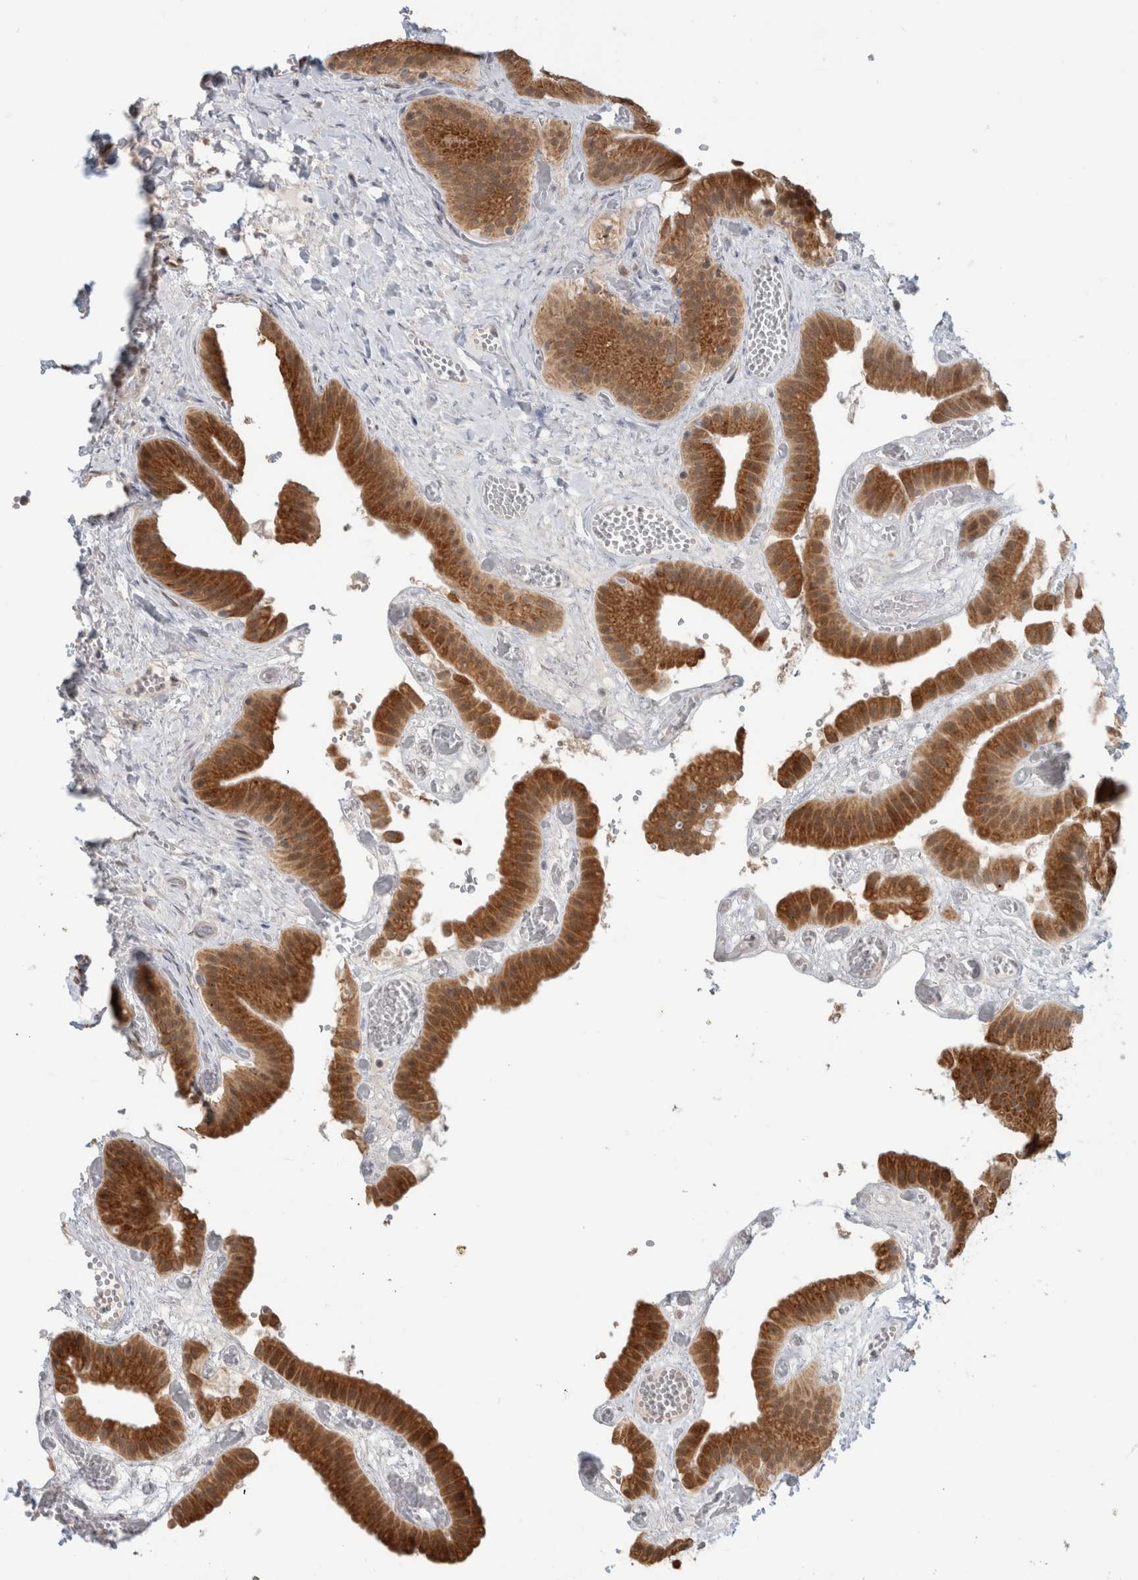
{"staining": {"intensity": "moderate", "quantity": ">75%", "location": "cytoplasmic/membranous,nuclear"}, "tissue": "gallbladder", "cell_type": "Glandular cells", "image_type": "normal", "snomed": [{"axis": "morphology", "description": "Normal tissue, NOS"}, {"axis": "topography", "description": "Gallbladder"}], "caption": "The histopathology image displays a brown stain indicating the presence of a protein in the cytoplasmic/membranous,nuclear of glandular cells in gallbladder.", "gene": "MS4A7", "patient": {"sex": "female", "age": 64}}